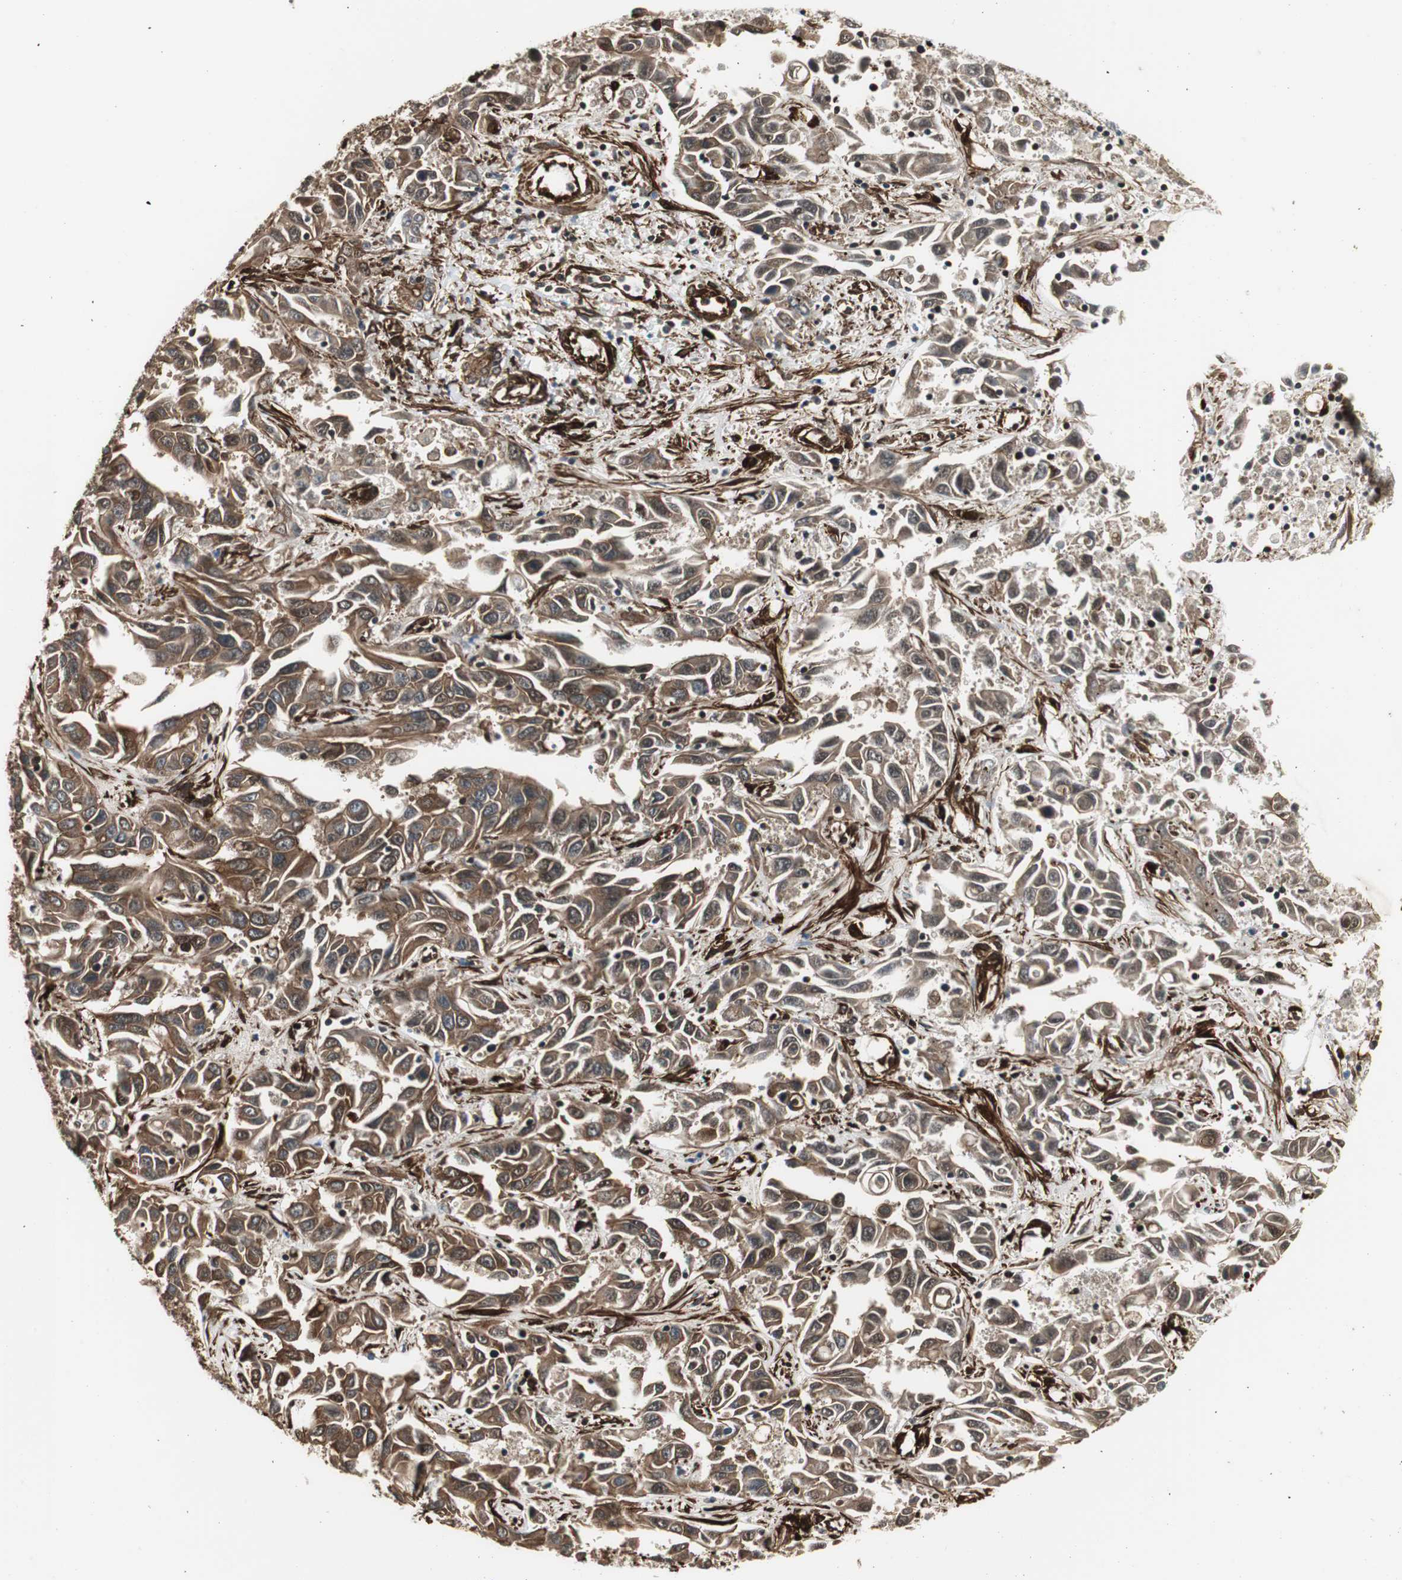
{"staining": {"intensity": "moderate", "quantity": ">75%", "location": "cytoplasmic/membranous"}, "tissue": "liver cancer", "cell_type": "Tumor cells", "image_type": "cancer", "snomed": [{"axis": "morphology", "description": "Cholangiocarcinoma"}, {"axis": "topography", "description": "Liver"}], "caption": "Liver cholangiocarcinoma stained with a protein marker reveals moderate staining in tumor cells.", "gene": "PTPN11", "patient": {"sex": "female", "age": 52}}